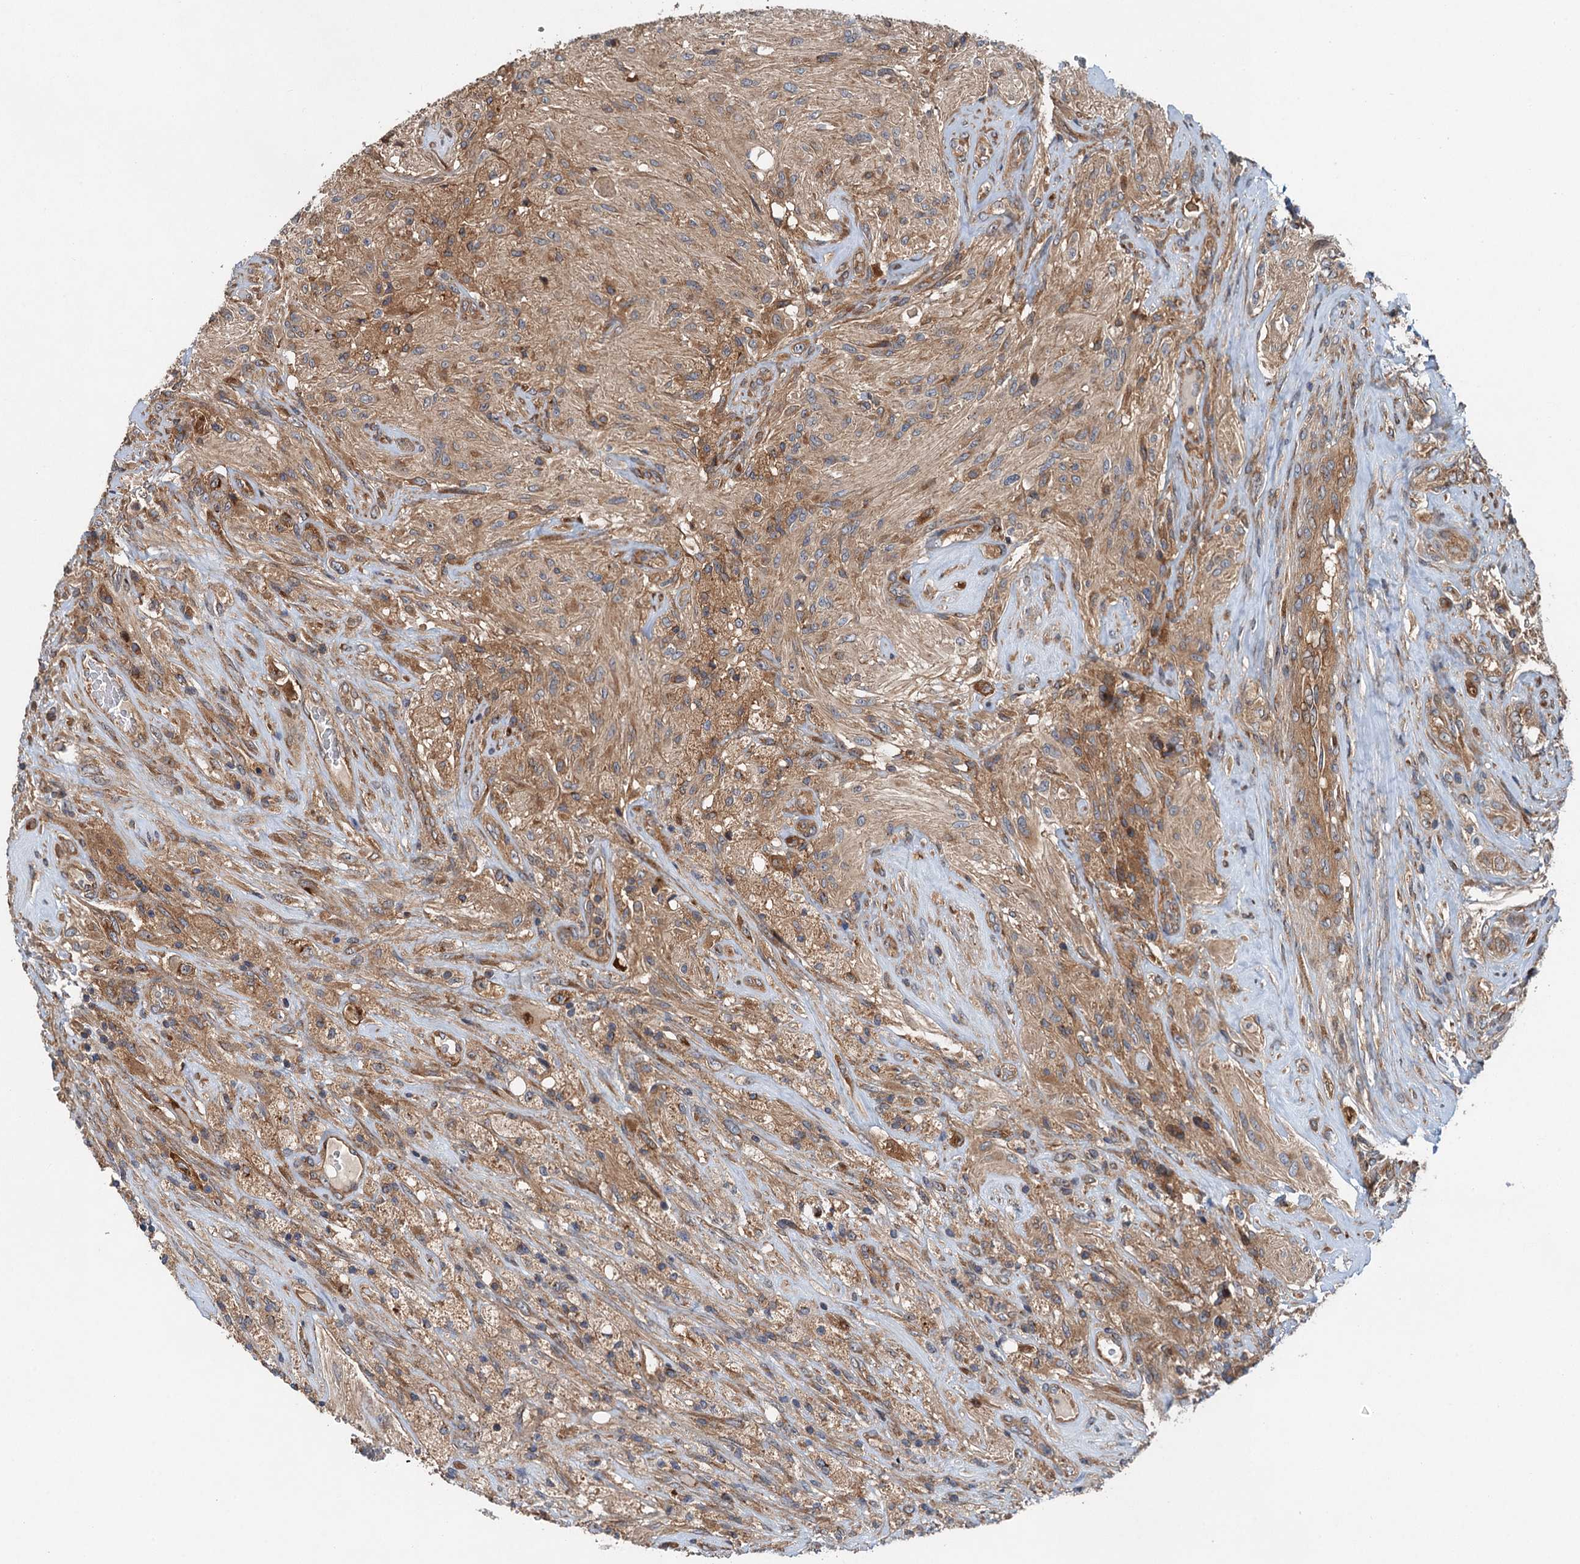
{"staining": {"intensity": "moderate", "quantity": ">75%", "location": "cytoplasmic/membranous"}, "tissue": "glioma", "cell_type": "Tumor cells", "image_type": "cancer", "snomed": [{"axis": "morphology", "description": "Glioma, malignant, High grade"}, {"axis": "topography", "description": "Brain"}], "caption": "This is an image of immunohistochemistry staining of malignant high-grade glioma, which shows moderate expression in the cytoplasmic/membranous of tumor cells.", "gene": "COG3", "patient": {"sex": "male", "age": 56}}